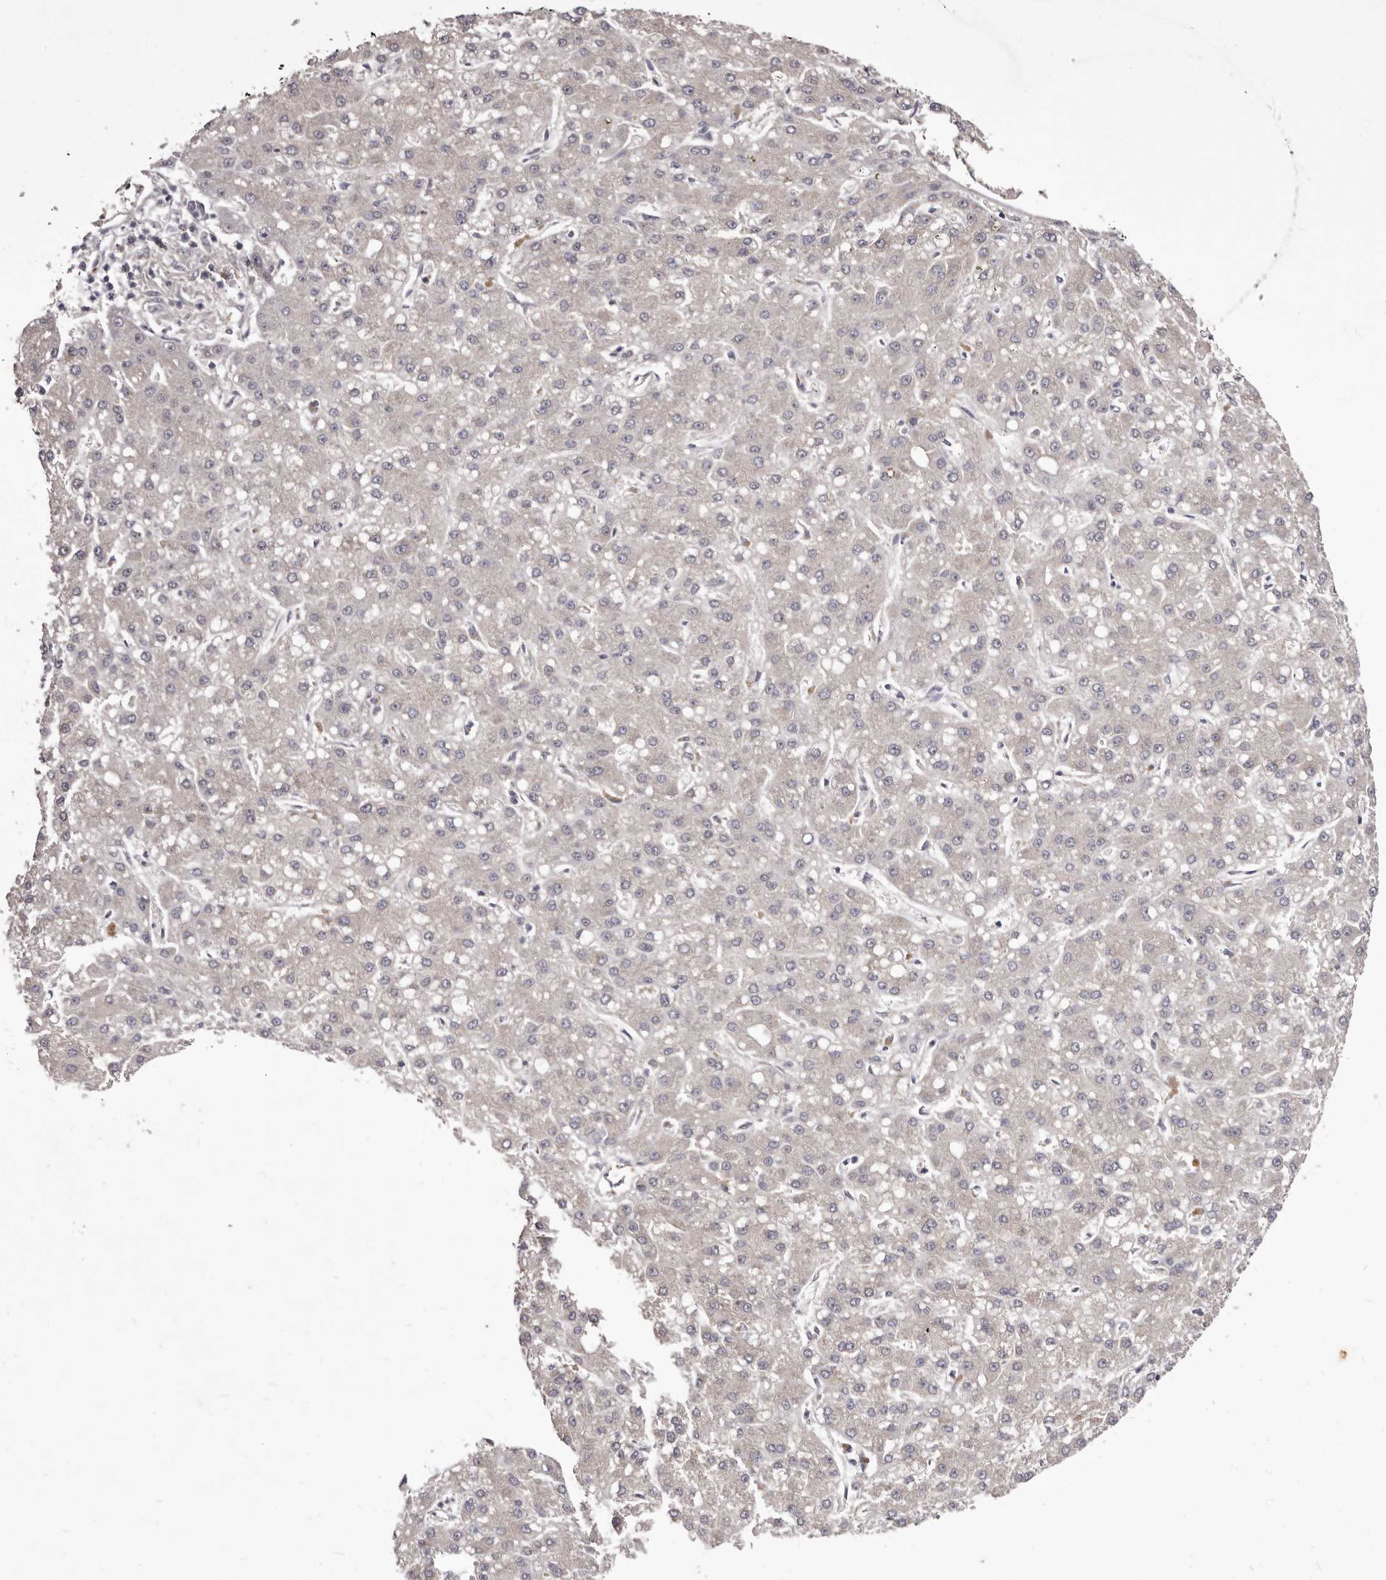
{"staining": {"intensity": "negative", "quantity": "none", "location": "none"}, "tissue": "liver cancer", "cell_type": "Tumor cells", "image_type": "cancer", "snomed": [{"axis": "morphology", "description": "Carcinoma, Hepatocellular, NOS"}, {"axis": "topography", "description": "Liver"}], "caption": "DAB (3,3'-diaminobenzidine) immunohistochemical staining of liver hepatocellular carcinoma shows no significant expression in tumor cells.", "gene": "PNRC1", "patient": {"sex": "male", "age": 67}}